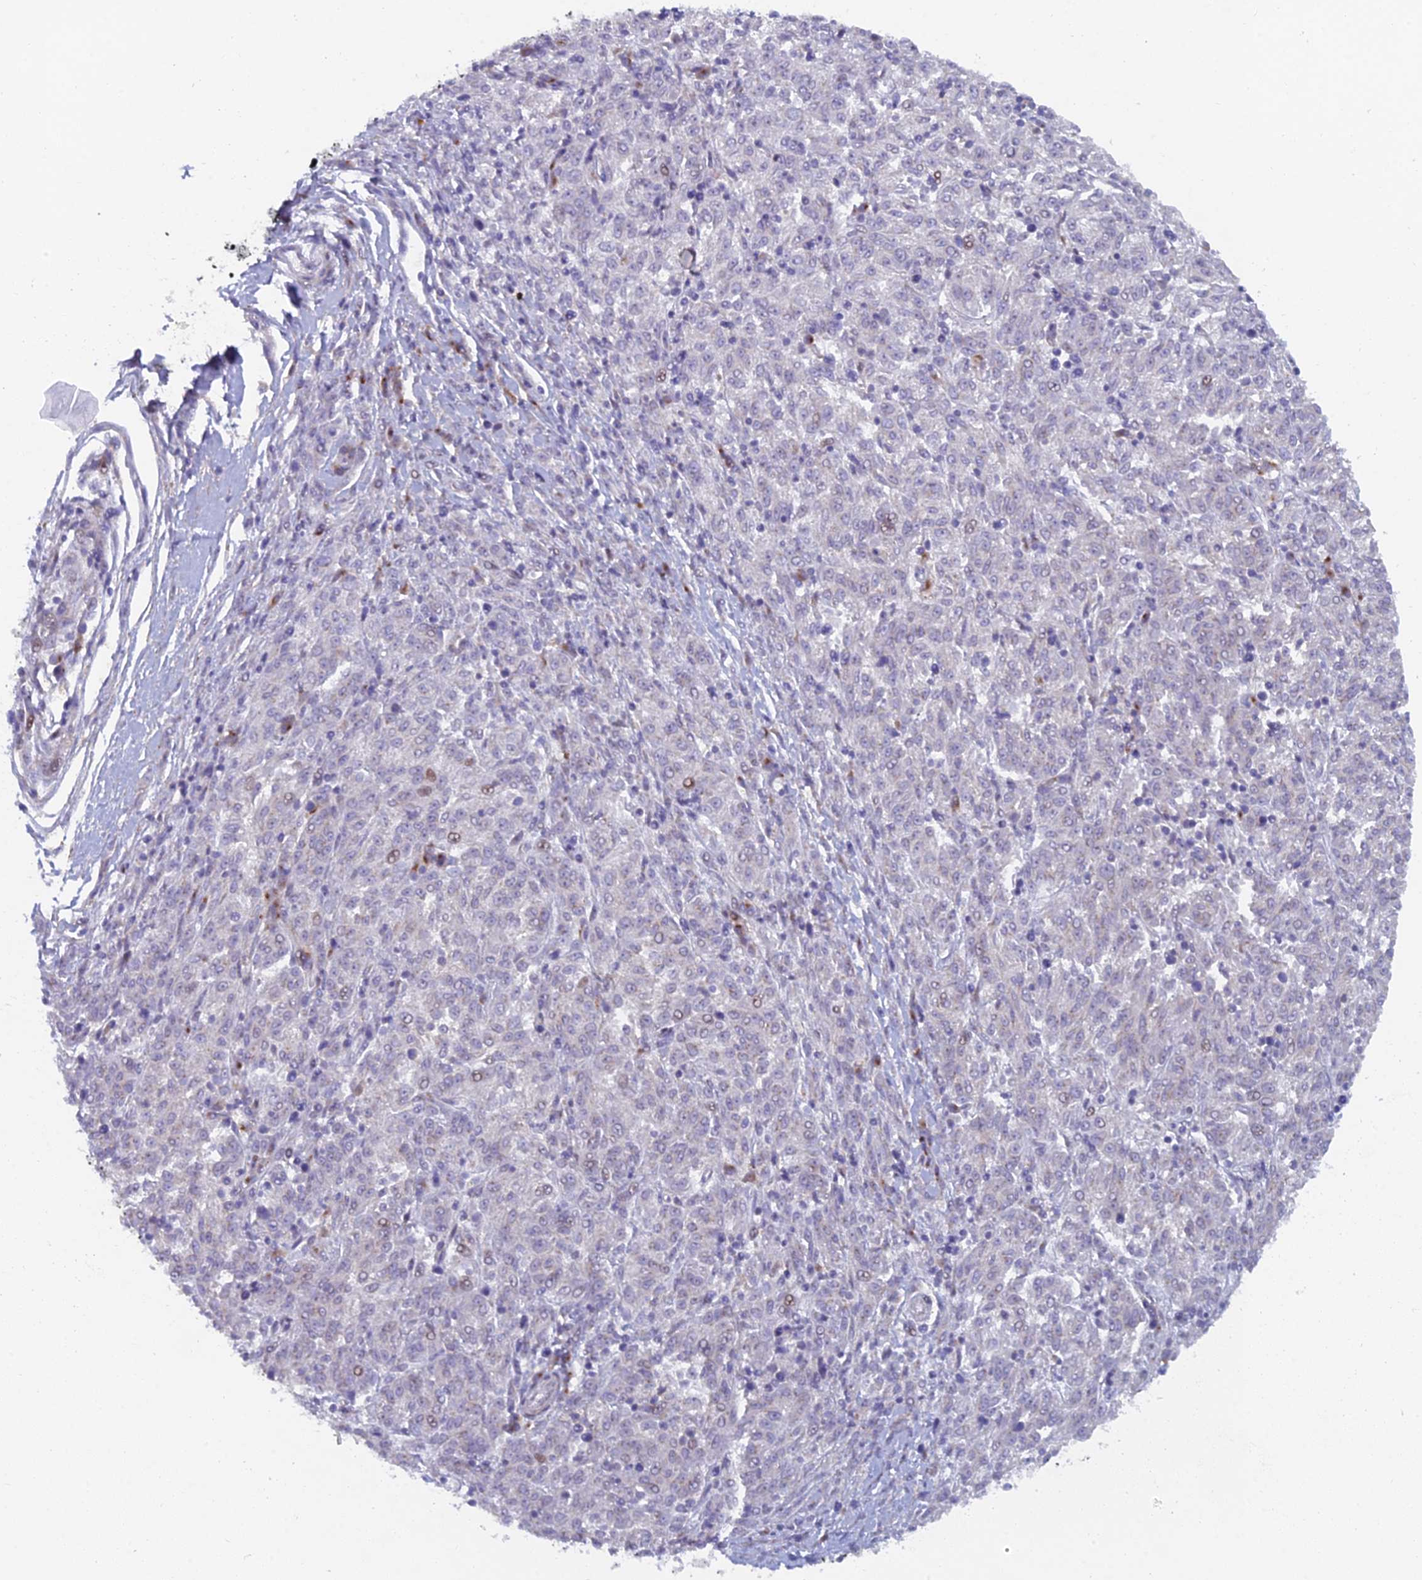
{"staining": {"intensity": "moderate", "quantity": "<25%", "location": "nuclear"}, "tissue": "melanoma", "cell_type": "Tumor cells", "image_type": "cancer", "snomed": [{"axis": "morphology", "description": "Malignant melanoma, NOS"}, {"axis": "topography", "description": "Skin"}], "caption": "Melanoma stained with DAB (3,3'-diaminobenzidine) immunohistochemistry displays low levels of moderate nuclear staining in about <25% of tumor cells.", "gene": "B9D2", "patient": {"sex": "female", "age": 72}}